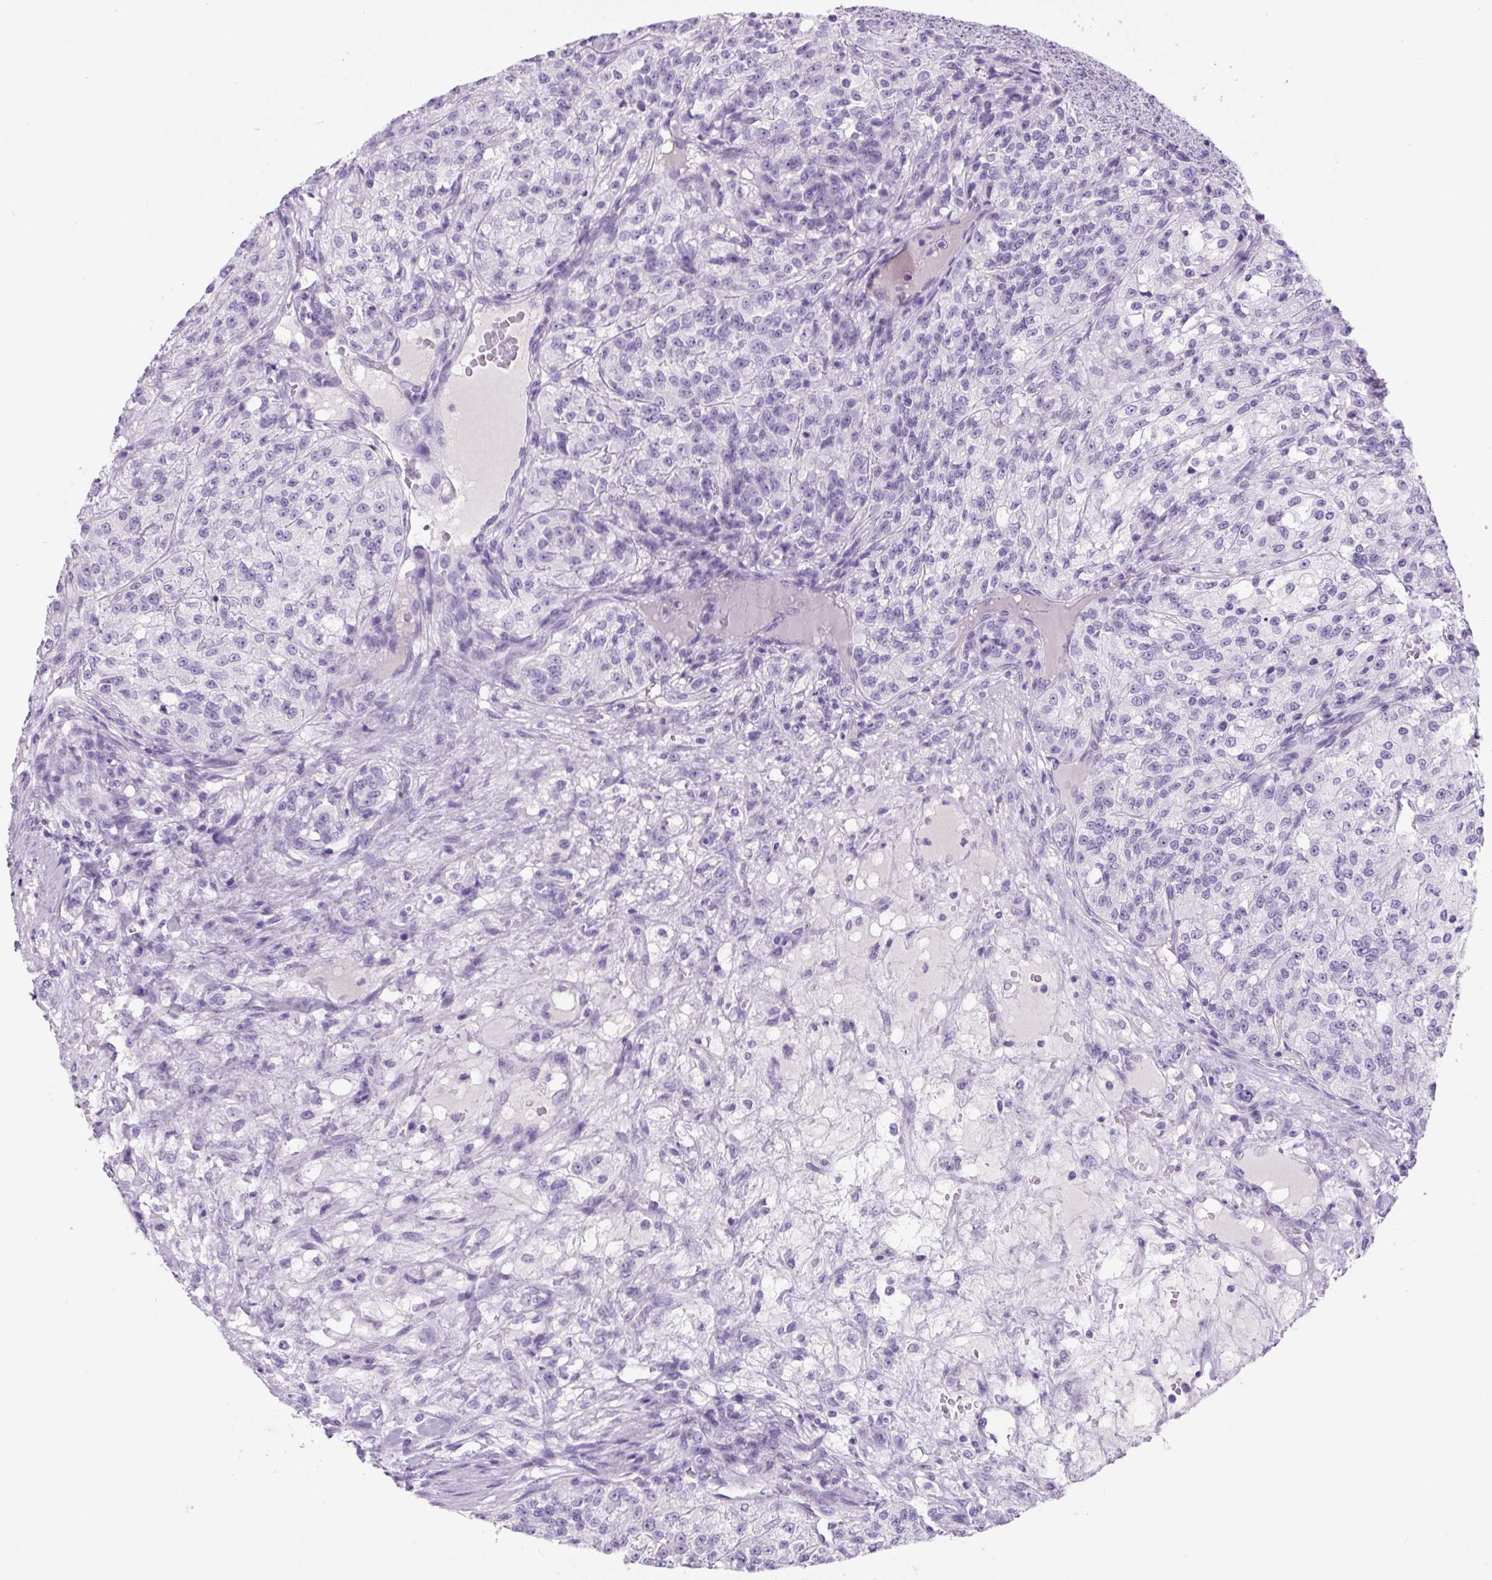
{"staining": {"intensity": "negative", "quantity": "none", "location": "none"}, "tissue": "renal cancer", "cell_type": "Tumor cells", "image_type": "cancer", "snomed": [{"axis": "morphology", "description": "Adenocarcinoma, NOS"}, {"axis": "topography", "description": "Kidney"}], "caption": "Immunohistochemistry micrograph of renal cancer (adenocarcinoma) stained for a protein (brown), which demonstrates no staining in tumor cells. (DAB (3,3'-diaminobenzidine) immunohistochemistry, high magnification).", "gene": "PRRT1", "patient": {"sex": "female", "age": 63}}